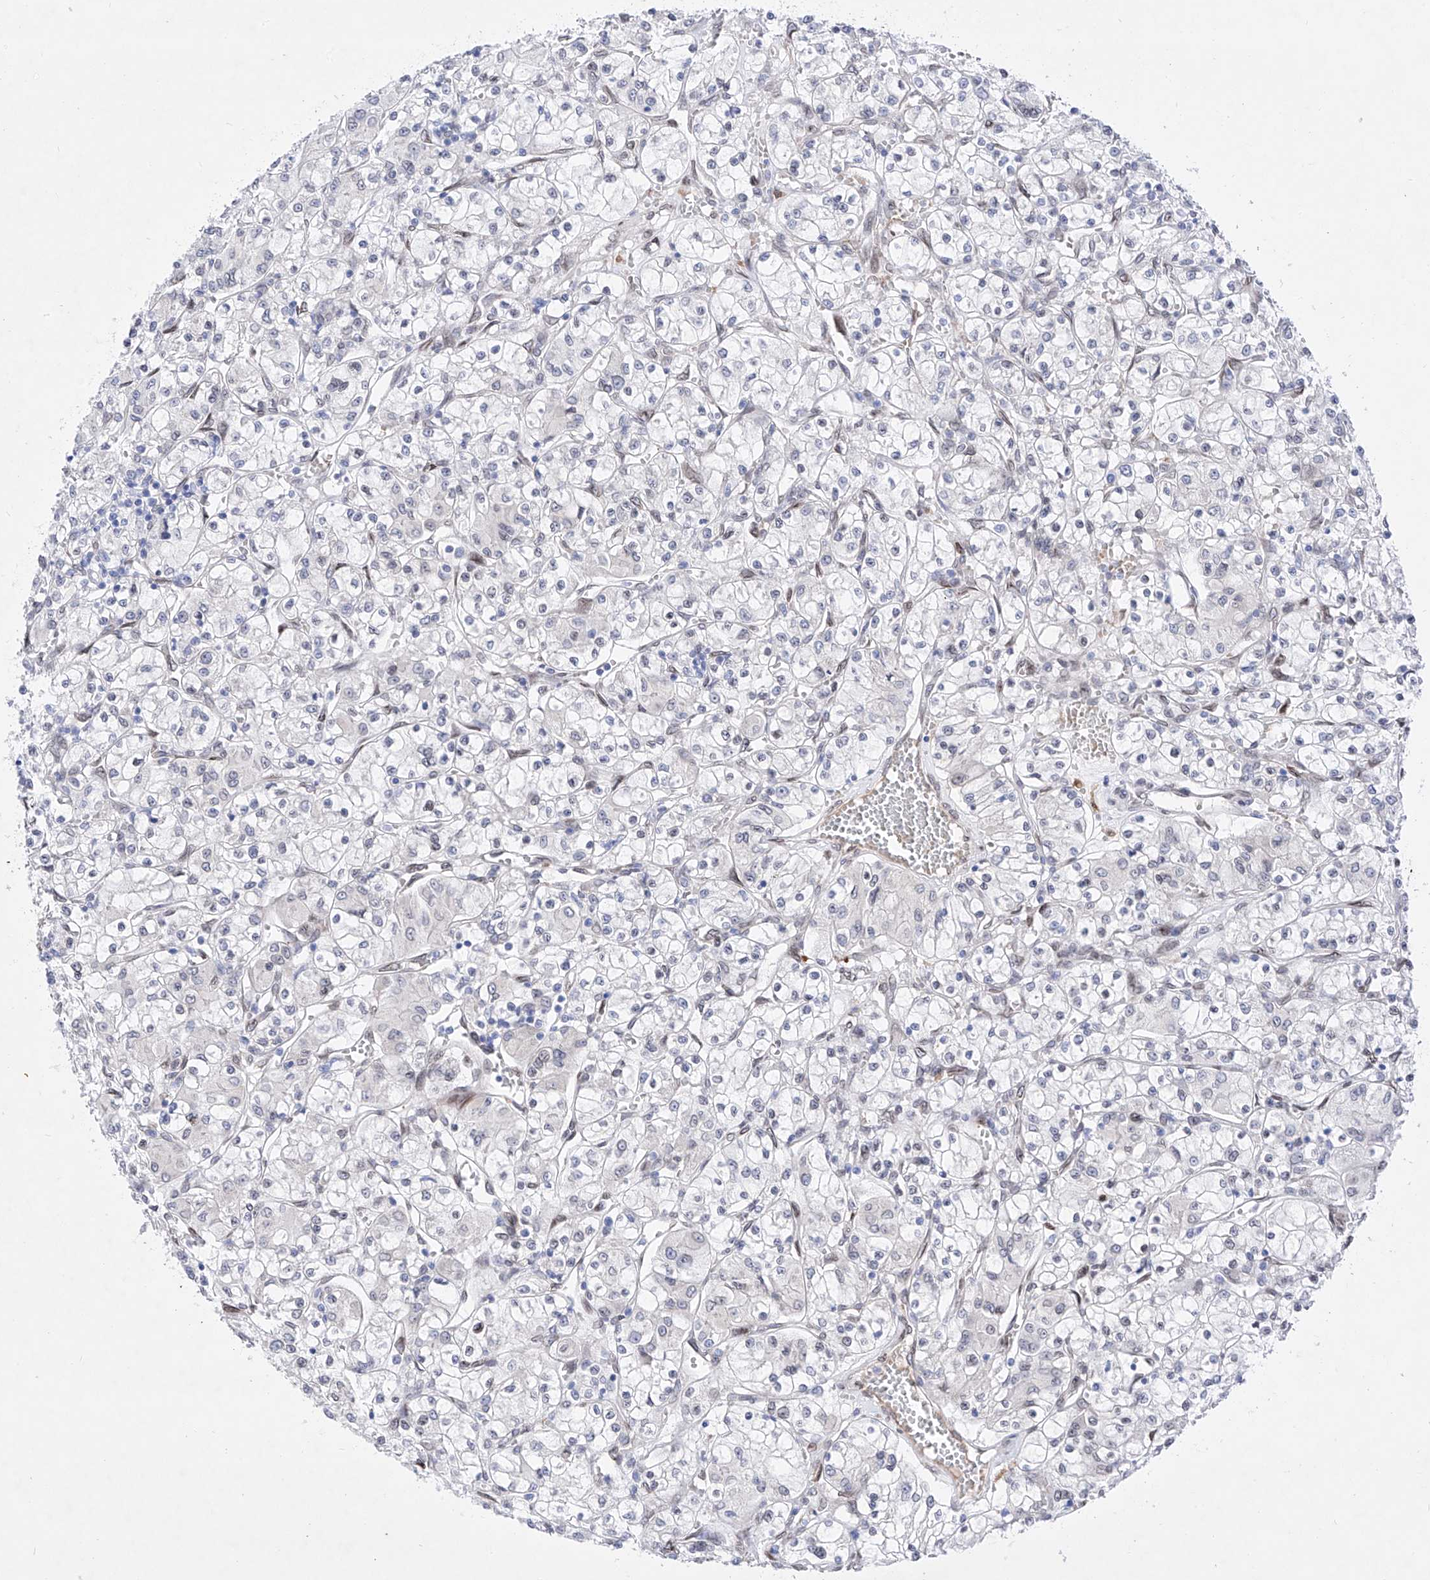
{"staining": {"intensity": "negative", "quantity": "none", "location": "none"}, "tissue": "renal cancer", "cell_type": "Tumor cells", "image_type": "cancer", "snomed": [{"axis": "morphology", "description": "Adenocarcinoma, NOS"}, {"axis": "topography", "description": "Kidney"}], "caption": "DAB (3,3'-diaminobenzidine) immunohistochemical staining of human renal cancer (adenocarcinoma) shows no significant positivity in tumor cells. Nuclei are stained in blue.", "gene": "LCLAT1", "patient": {"sex": "female", "age": 59}}